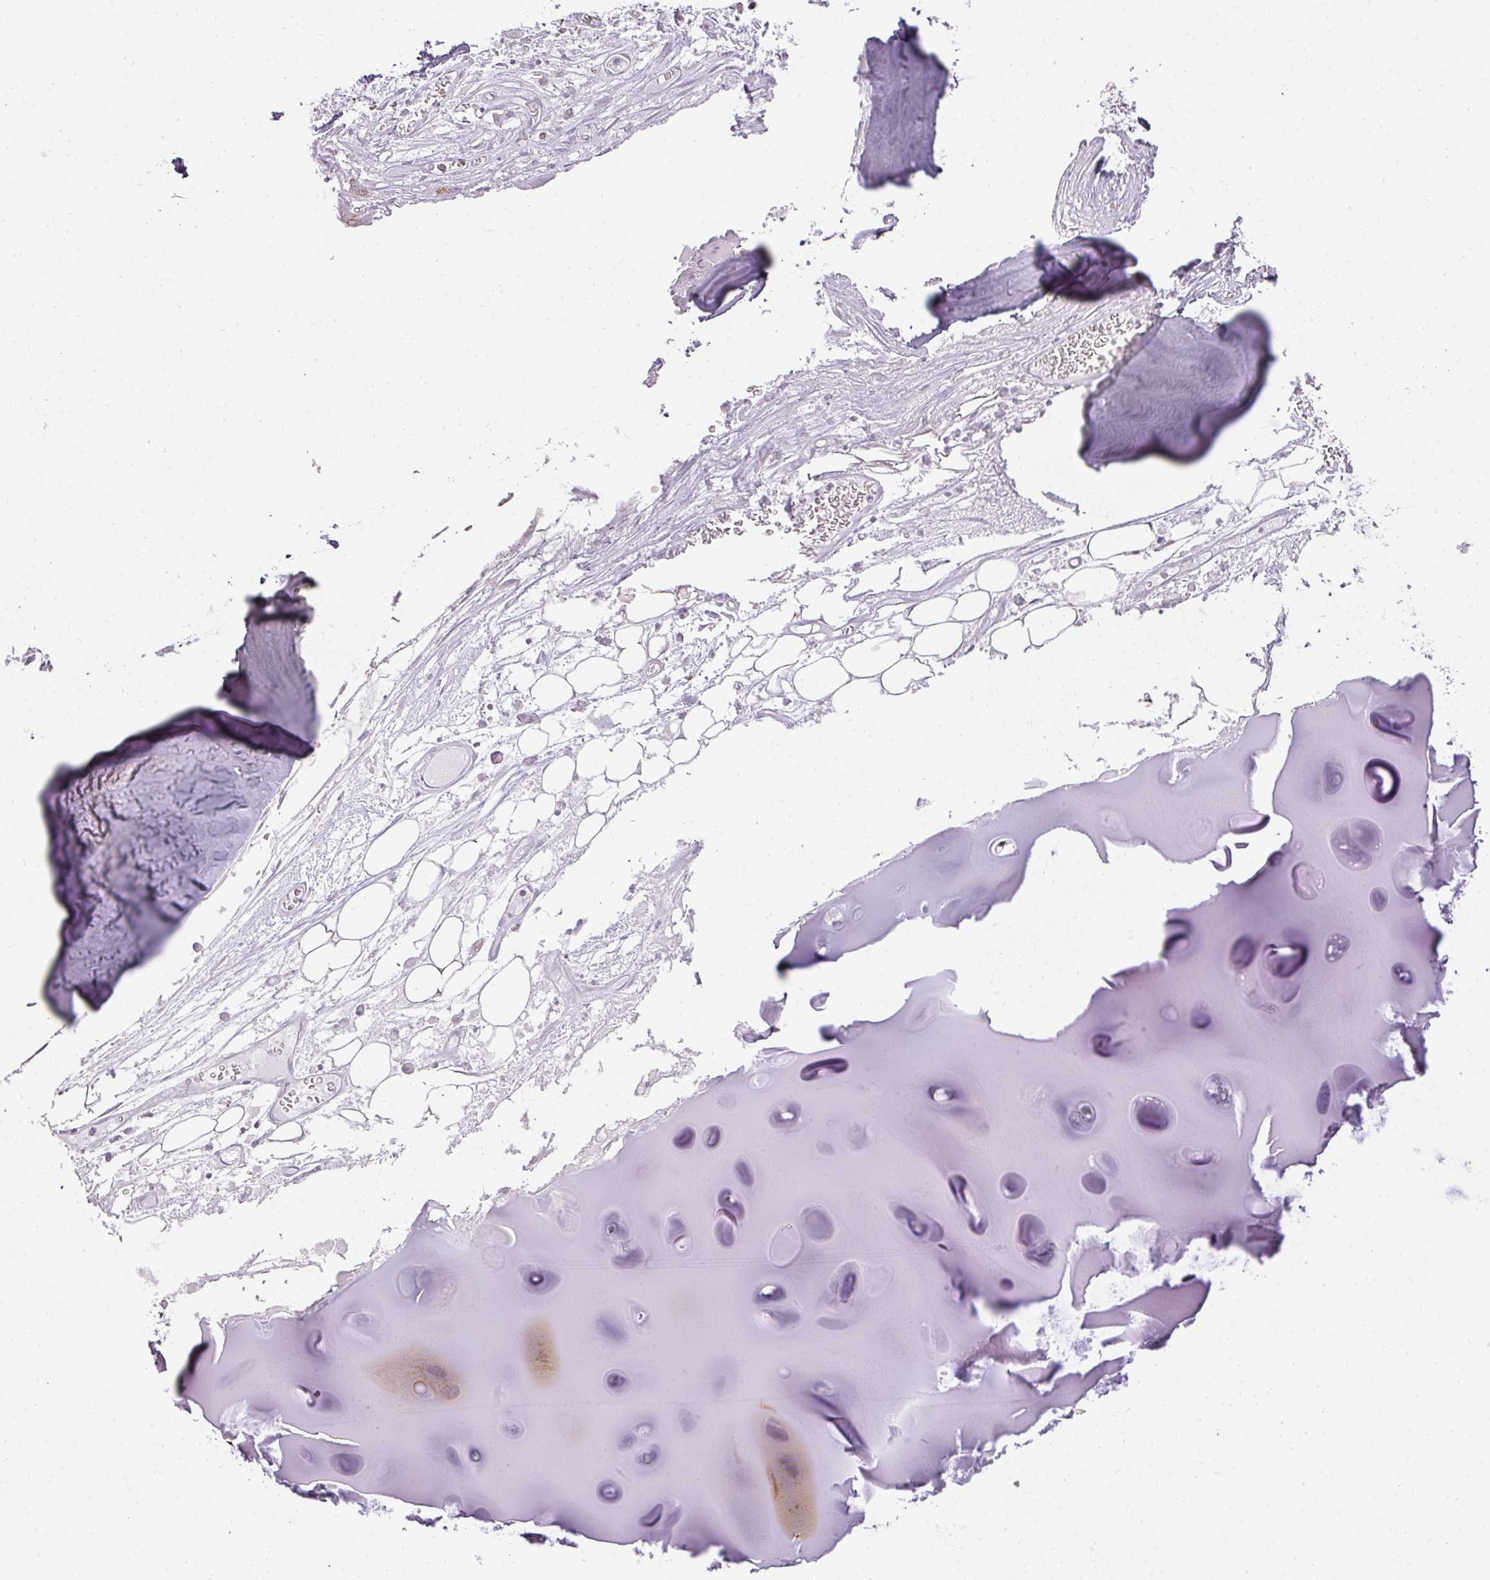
{"staining": {"intensity": "weak", "quantity": "25%-75%", "location": "cytoplasmic/membranous"}, "tissue": "adipose tissue", "cell_type": "Adipocytes", "image_type": "normal", "snomed": [{"axis": "morphology", "description": "Normal tissue, NOS"}, {"axis": "topography", "description": "Cartilage tissue"}], "caption": "Protein analysis of unremarkable adipose tissue shows weak cytoplasmic/membranous expression in approximately 25%-75% of adipocytes.", "gene": "ATP8B2", "patient": {"sex": "male", "age": 57}}